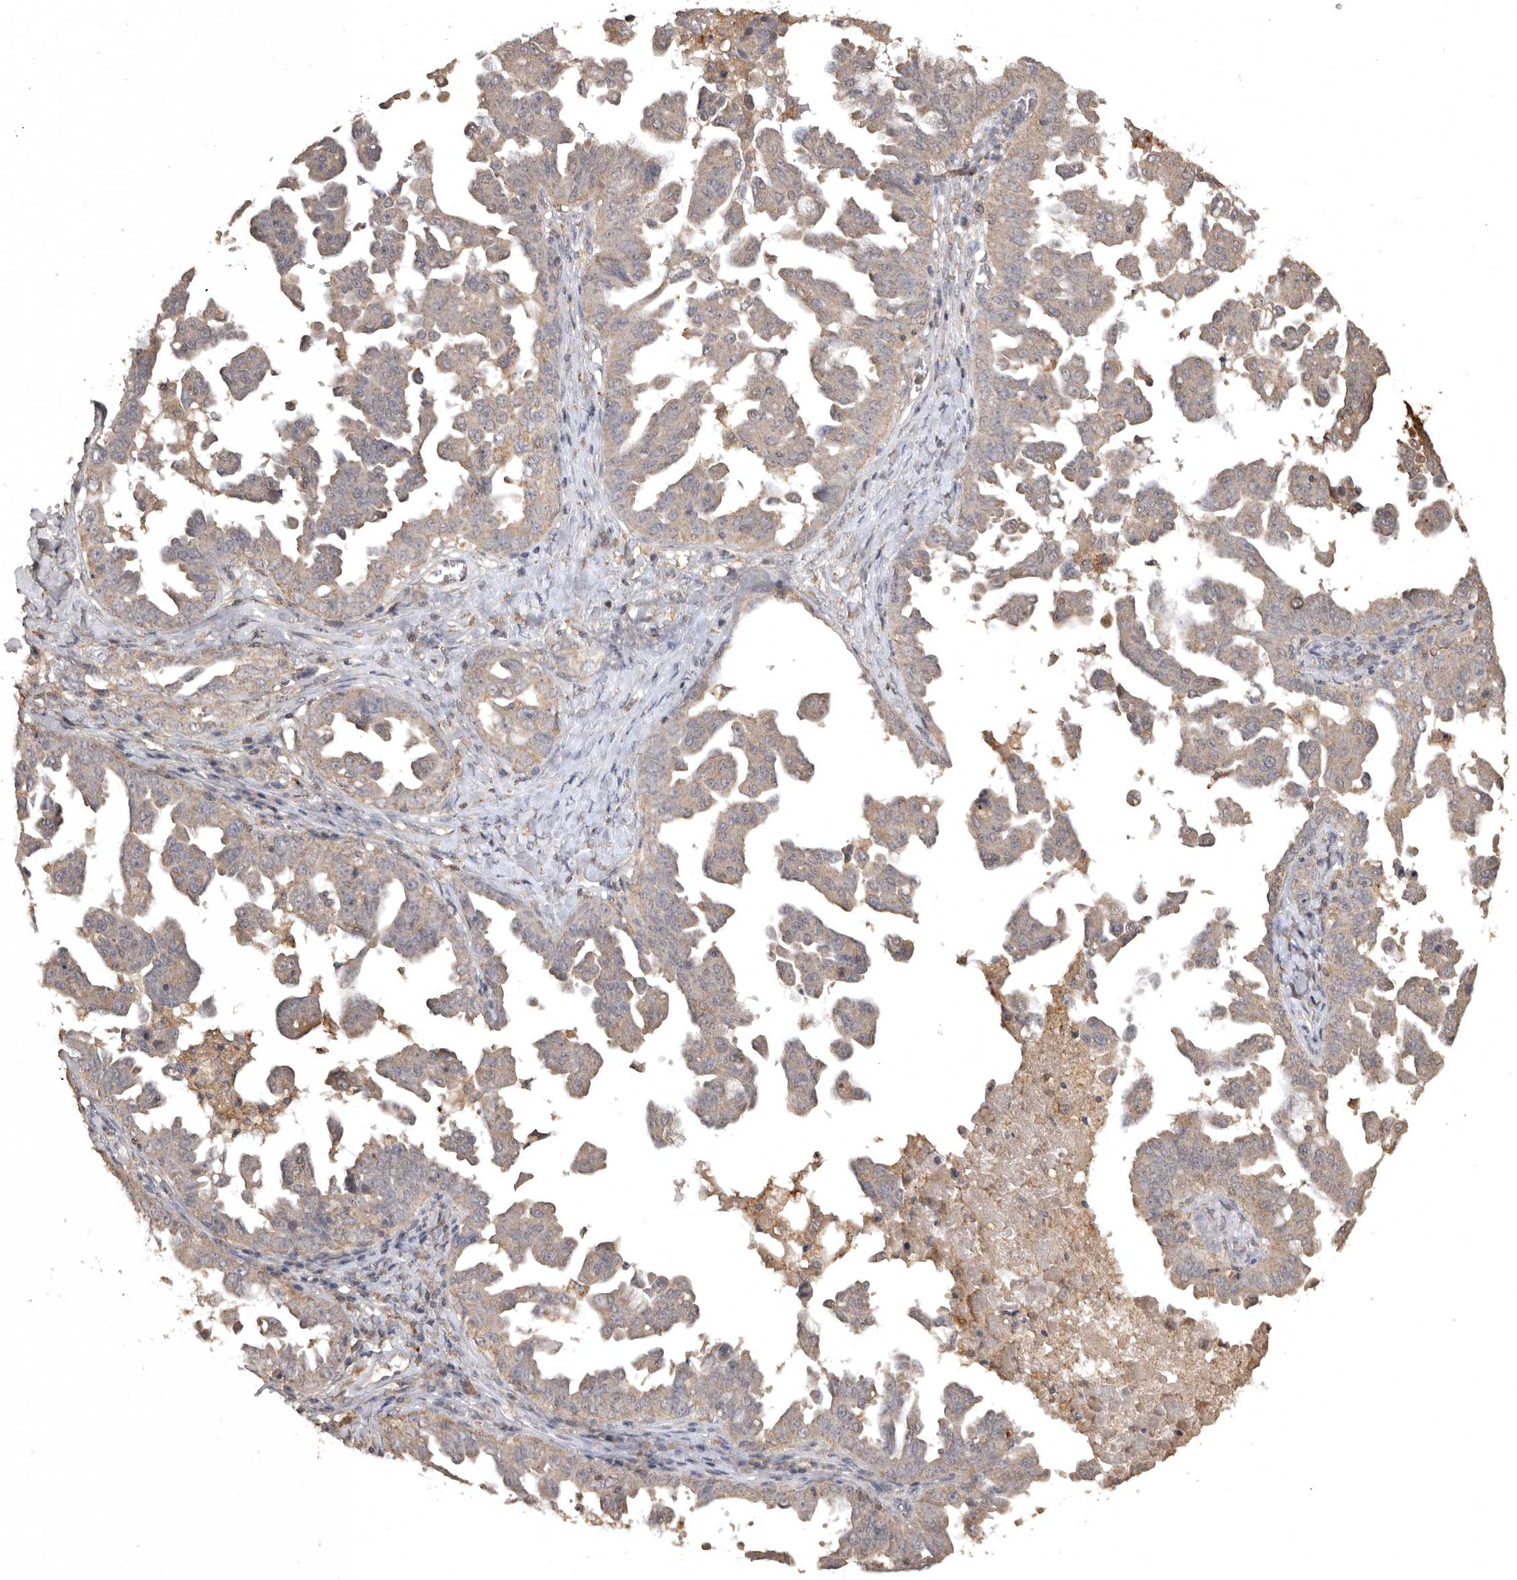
{"staining": {"intensity": "weak", "quantity": ">75%", "location": "cytoplasmic/membranous"}, "tissue": "ovarian cancer", "cell_type": "Tumor cells", "image_type": "cancer", "snomed": [{"axis": "morphology", "description": "Carcinoma, endometroid"}, {"axis": "topography", "description": "Ovary"}], "caption": "Endometroid carcinoma (ovarian) stained with DAB IHC displays low levels of weak cytoplasmic/membranous positivity in approximately >75% of tumor cells. Using DAB (brown) and hematoxylin (blue) stains, captured at high magnification using brightfield microscopy.", "gene": "ADAMTS4", "patient": {"sex": "female", "age": 62}}